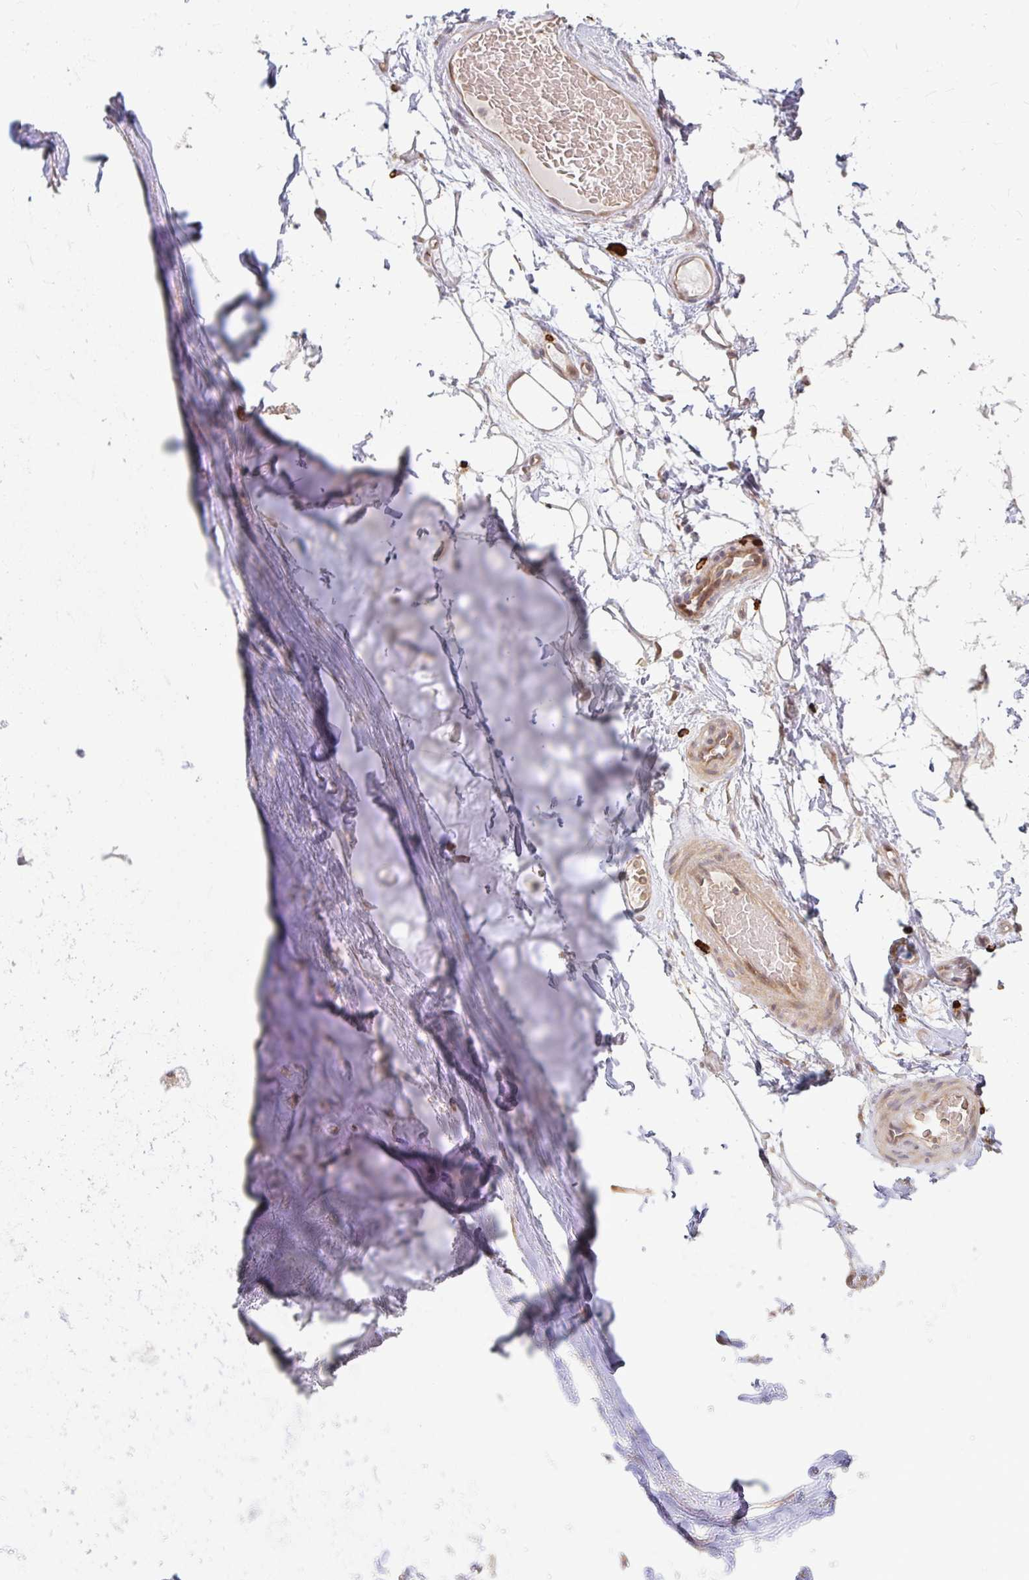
{"staining": {"intensity": "negative", "quantity": "none", "location": "none"}, "tissue": "adipose tissue", "cell_type": "Adipocytes", "image_type": "normal", "snomed": [{"axis": "morphology", "description": "Normal tissue, NOS"}, {"axis": "topography", "description": "Lymph node"}, {"axis": "topography", "description": "Cartilage tissue"}, {"axis": "topography", "description": "Nasopharynx"}], "caption": "Immunohistochemistry (IHC) of benign adipose tissue demonstrates no staining in adipocytes.", "gene": "CAST", "patient": {"sex": "male", "age": 63}}